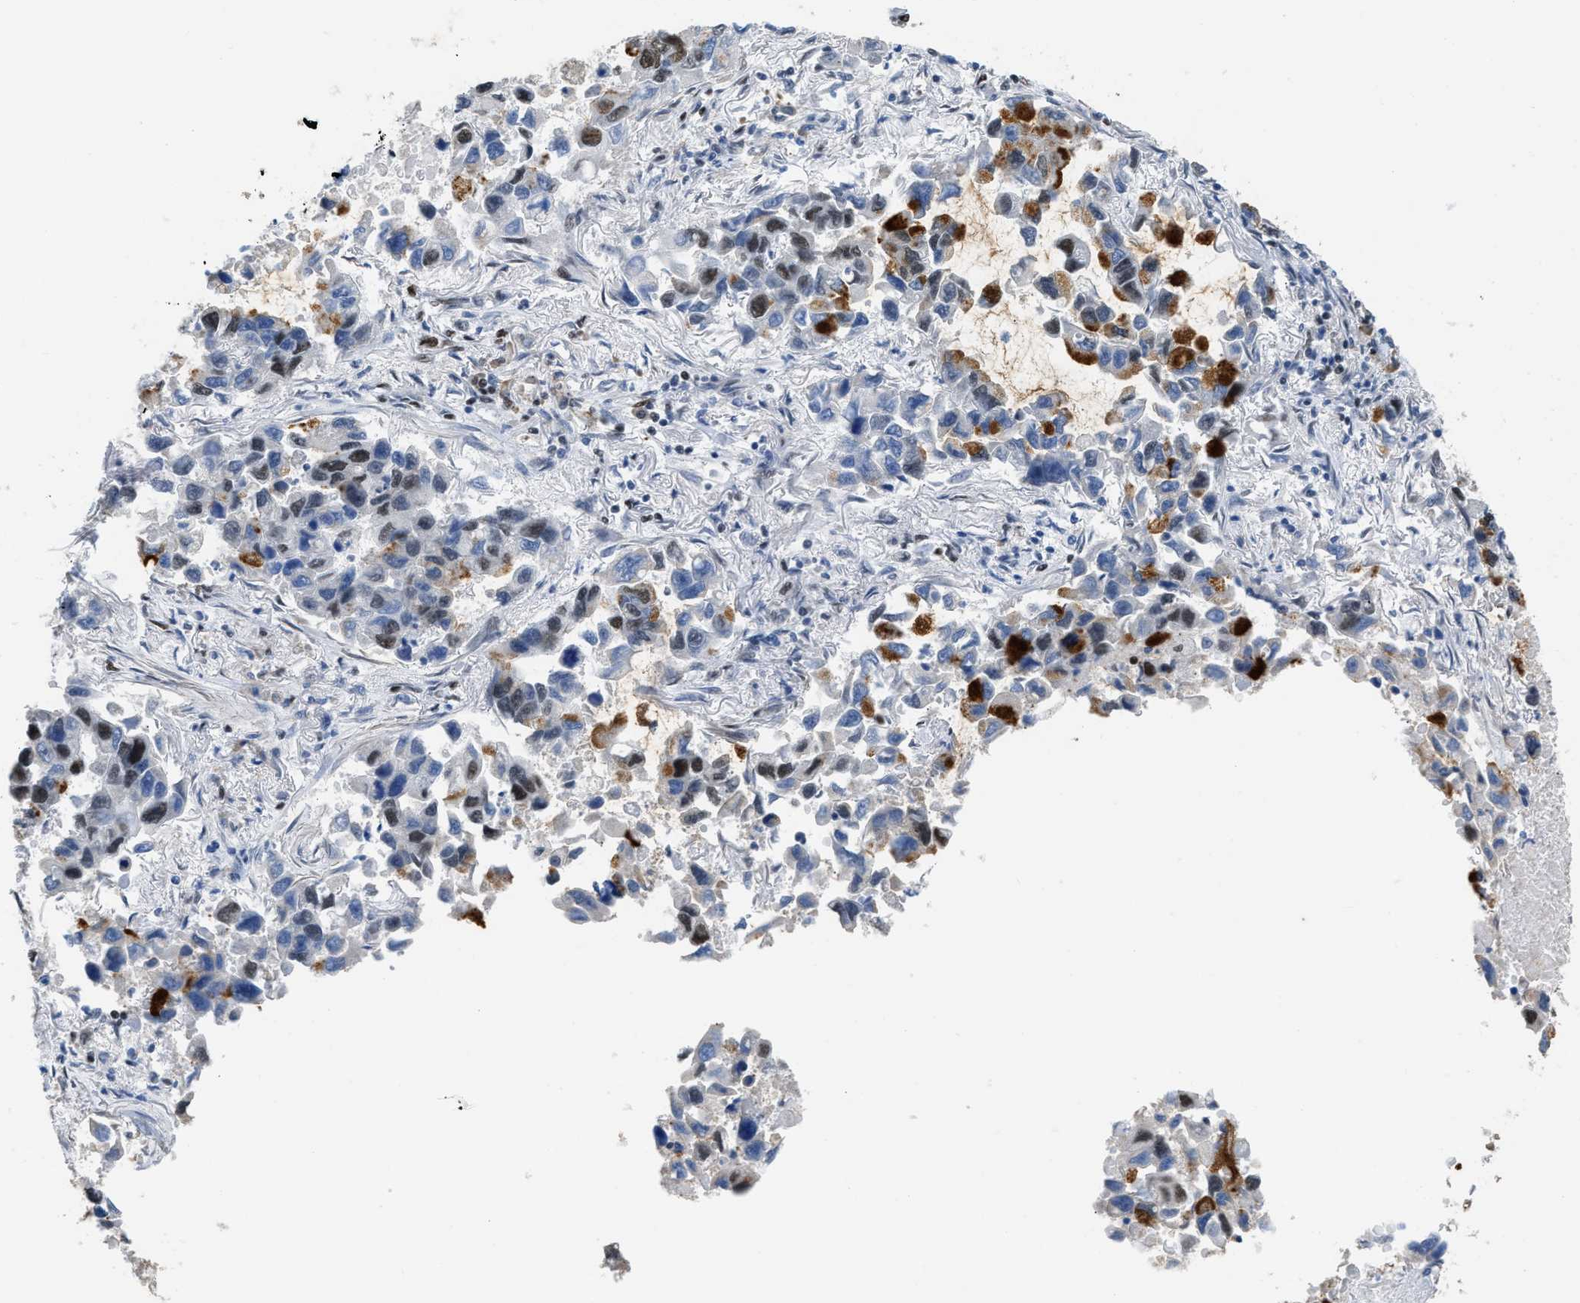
{"staining": {"intensity": "strong", "quantity": "25%-75%", "location": "cytoplasmic/membranous,nuclear"}, "tissue": "lung cancer", "cell_type": "Tumor cells", "image_type": "cancer", "snomed": [{"axis": "morphology", "description": "Adenocarcinoma, NOS"}, {"axis": "topography", "description": "Lung"}], "caption": "Immunohistochemical staining of lung cancer (adenocarcinoma) reveals high levels of strong cytoplasmic/membranous and nuclear protein positivity in approximately 25%-75% of tumor cells.", "gene": "SCAF4", "patient": {"sex": "male", "age": 64}}